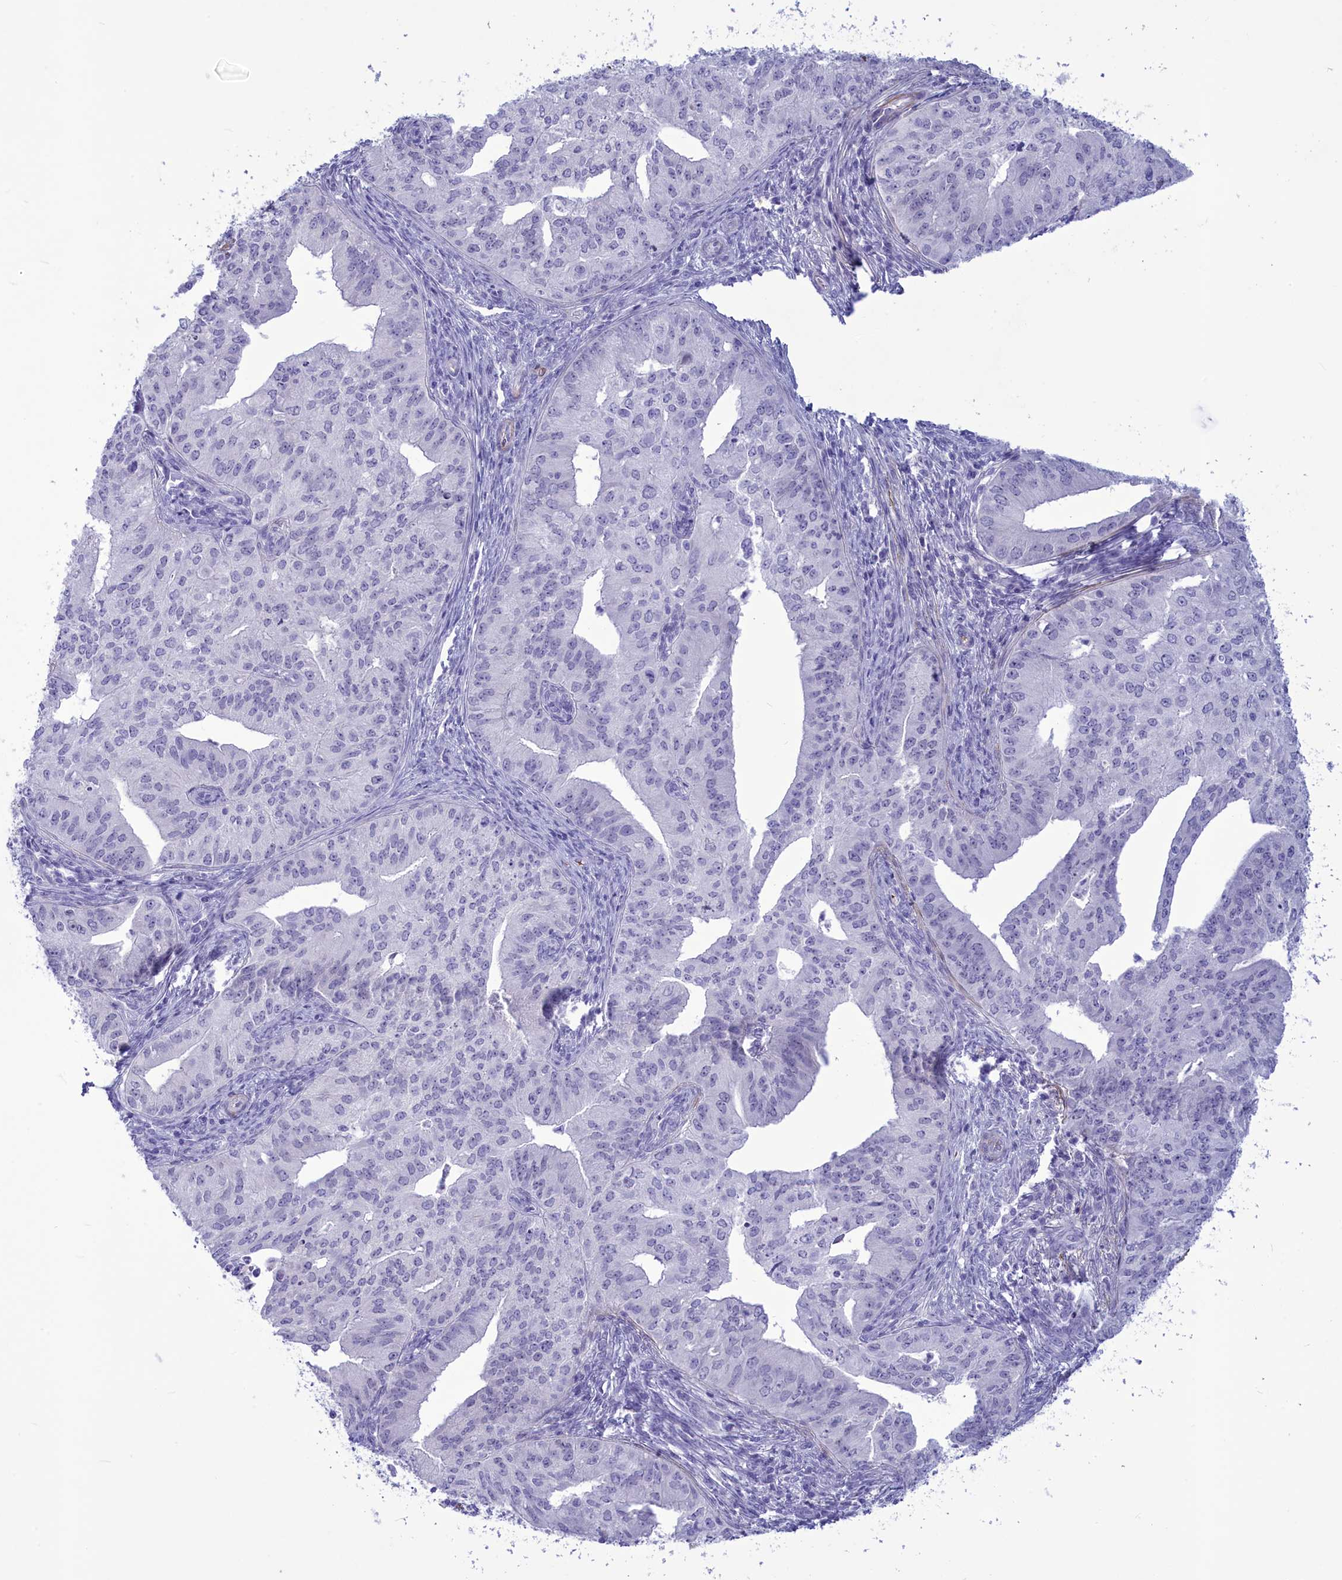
{"staining": {"intensity": "negative", "quantity": "none", "location": "none"}, "tissue": "endometrial cancer", "cell_type": "Tumor cells", "image_type": "cancer", "snomed": [{"axis": "morphology", "description": "Adenocarcinoma, NOS"}, {"axis": "topography", "description": "Endometrium"}], "caption": "A histopathology image of endometrial cancer (adenocarcinoma) stained for a protein demonstrates no brown staining in tumor cells.", "gene": "GAPDHS", "patient": {"sex": "female", "age": 50}}